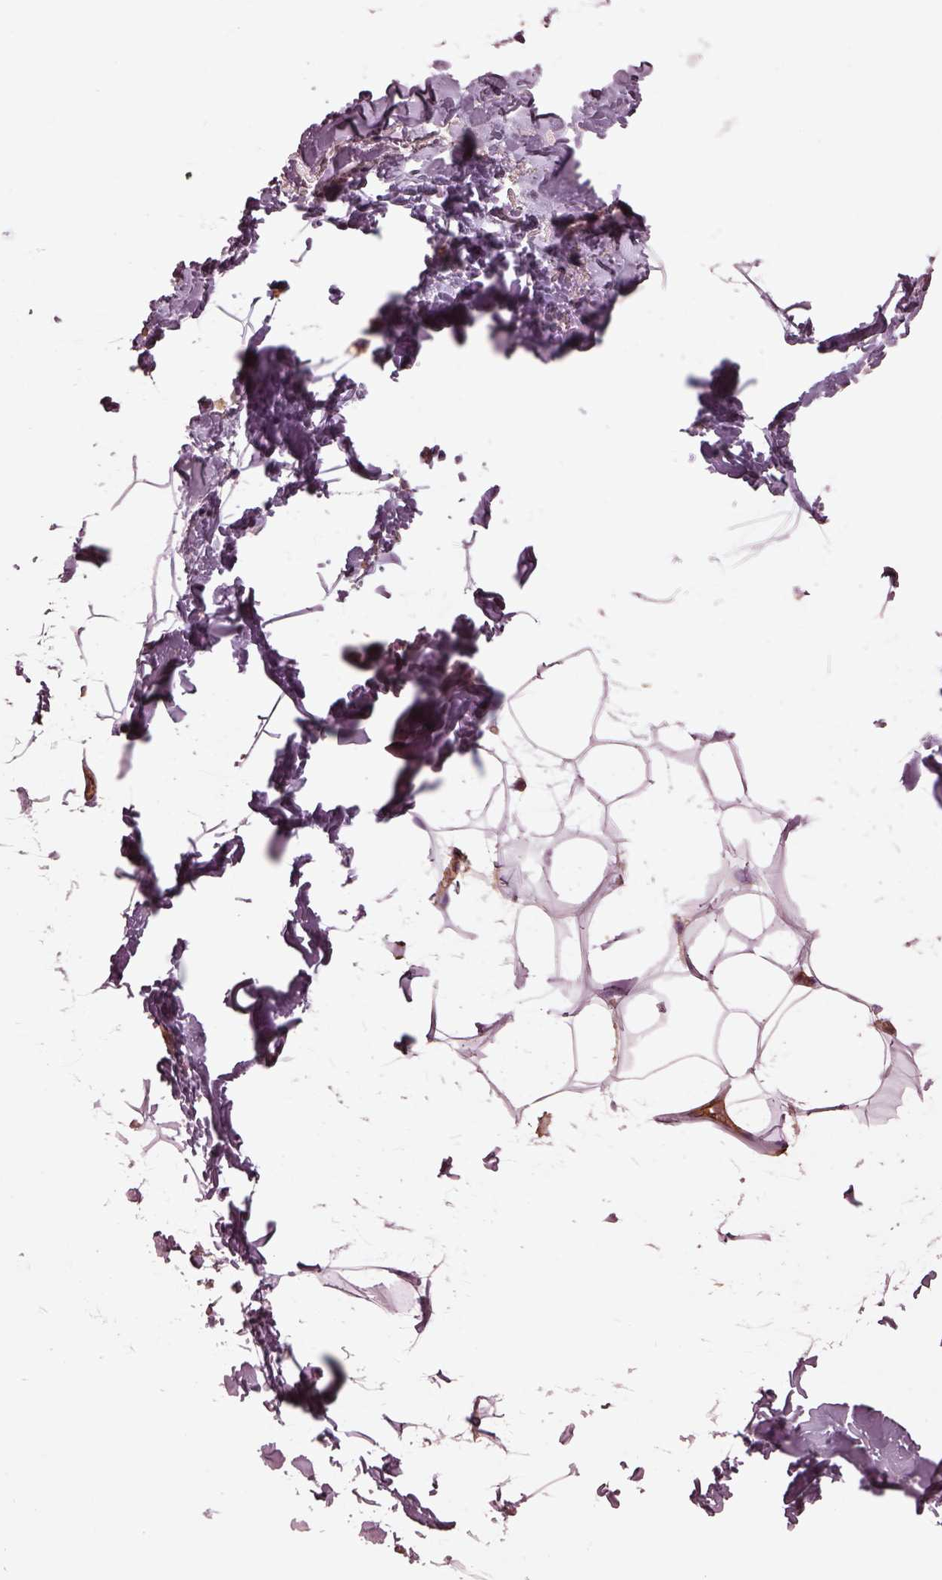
{"staining": {"intensity": "negative", "quantity": "none", "location": "none"}, "tissue": "breast", "cell_type": "Adipocytes", "image_type": "normal", "snomed": [{"axis": "morphology", "description": "Normal tissue, NOS"}, {"axis": "topography", "description": "Breast"}], "caption": "High power microscopy photomicrograph of an immunohistochemistry photomicrograph of normal breast, revealing no significant positivity in adipocytes.", "gene": "MYL1", "patient": {"sex": "female", "age": 32}}